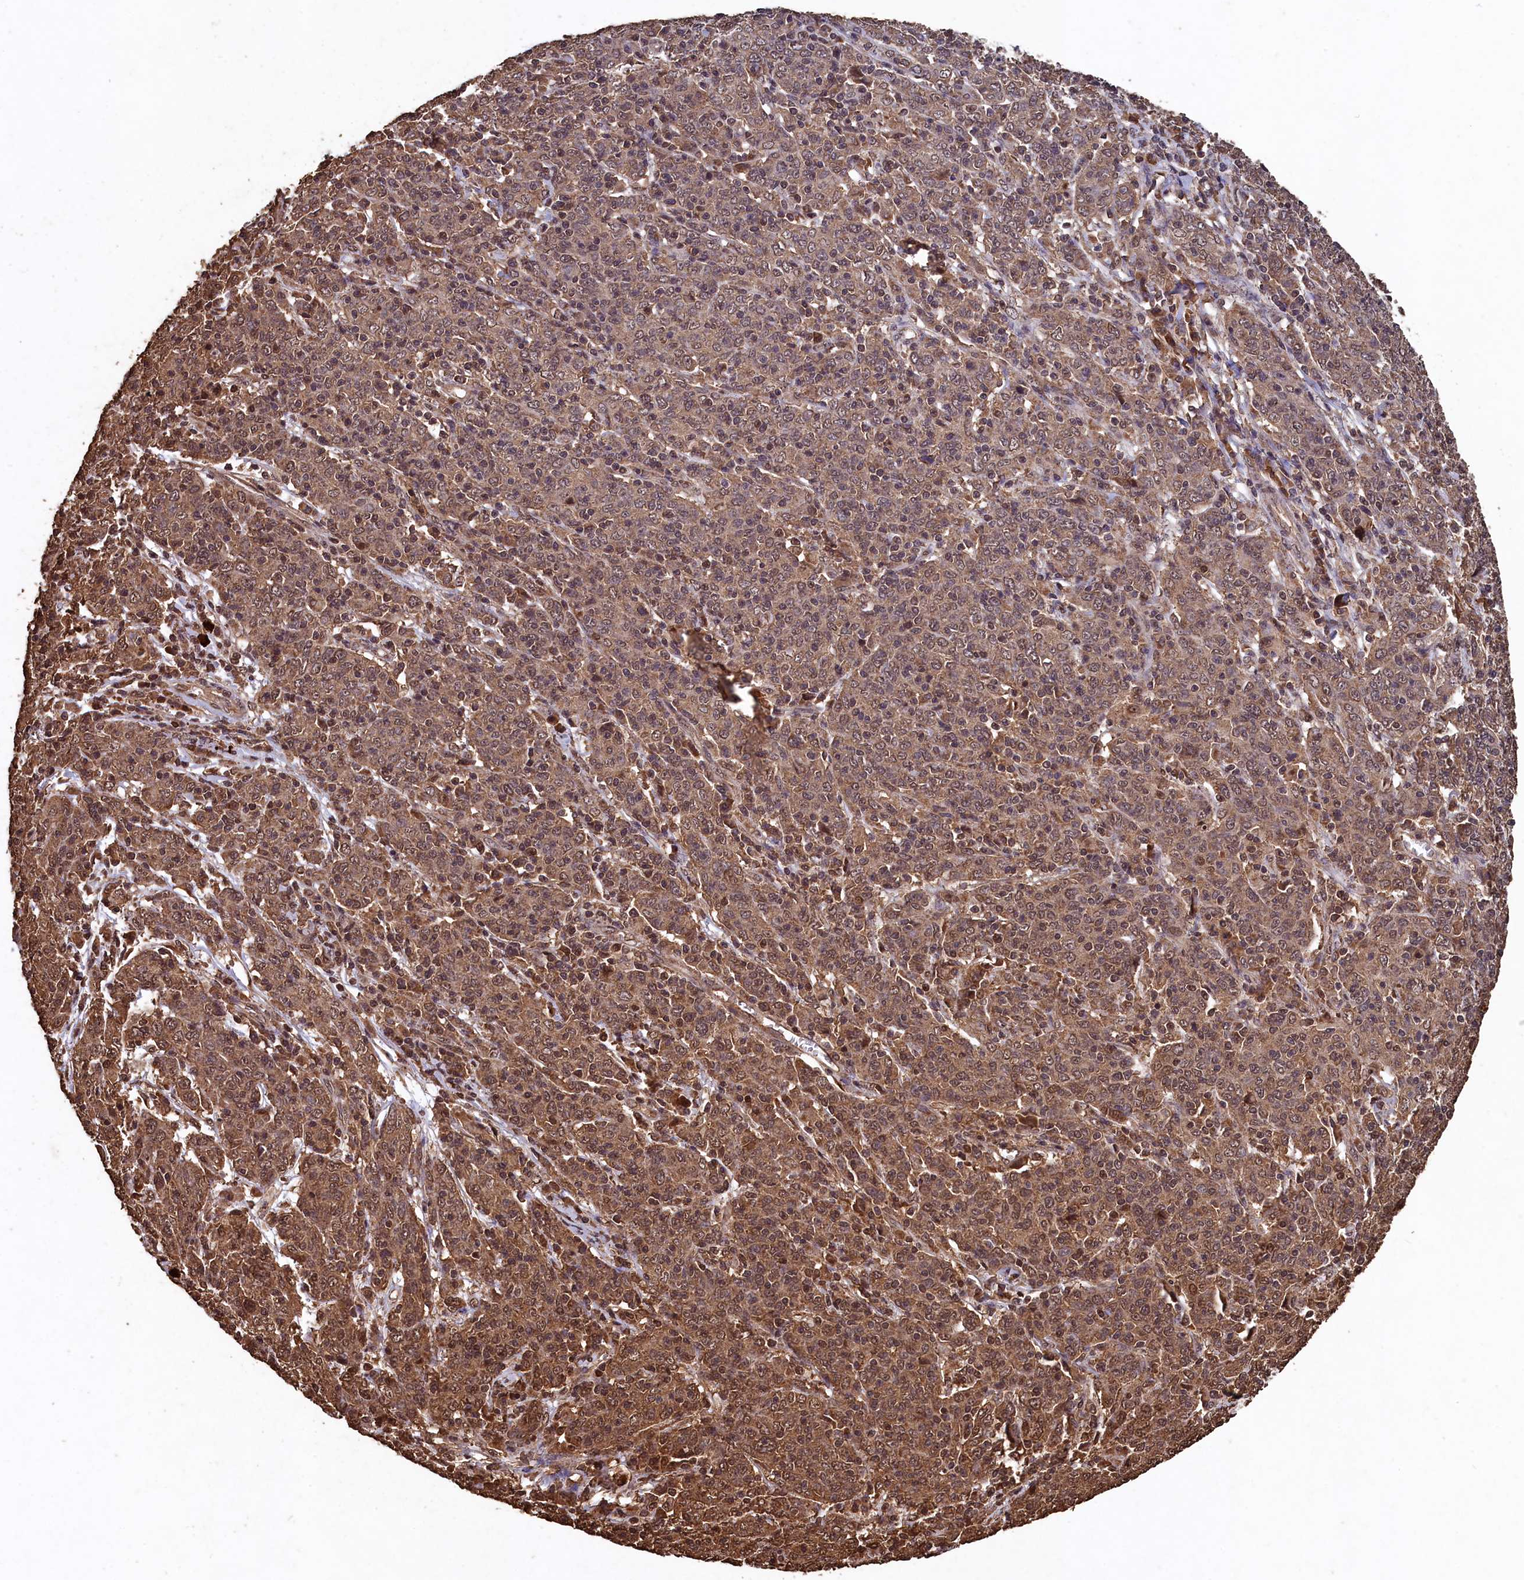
{"staining": {"intensity": "moderate", "quantity": ">75%", "location": "cytoplasmic/membranous,nuclear"}, "tissue": "cervical cancer", "cell_type": "Tumor cells", "image_type": "cancer", "snomed": [{"axis": "morphology", "description": "Squamous cell carcinoma, NOS"}, {"axis": "topography", "description": "Cervix"}], "caption": "IHC (DAB) staining of cervical cancer displays moderate cytoplasmic/membranous and nuclear protein staining in approximately >75% of tumor cells.", "gene": "CEP57L1", "patient": {"sex": "female", "age": 67}}